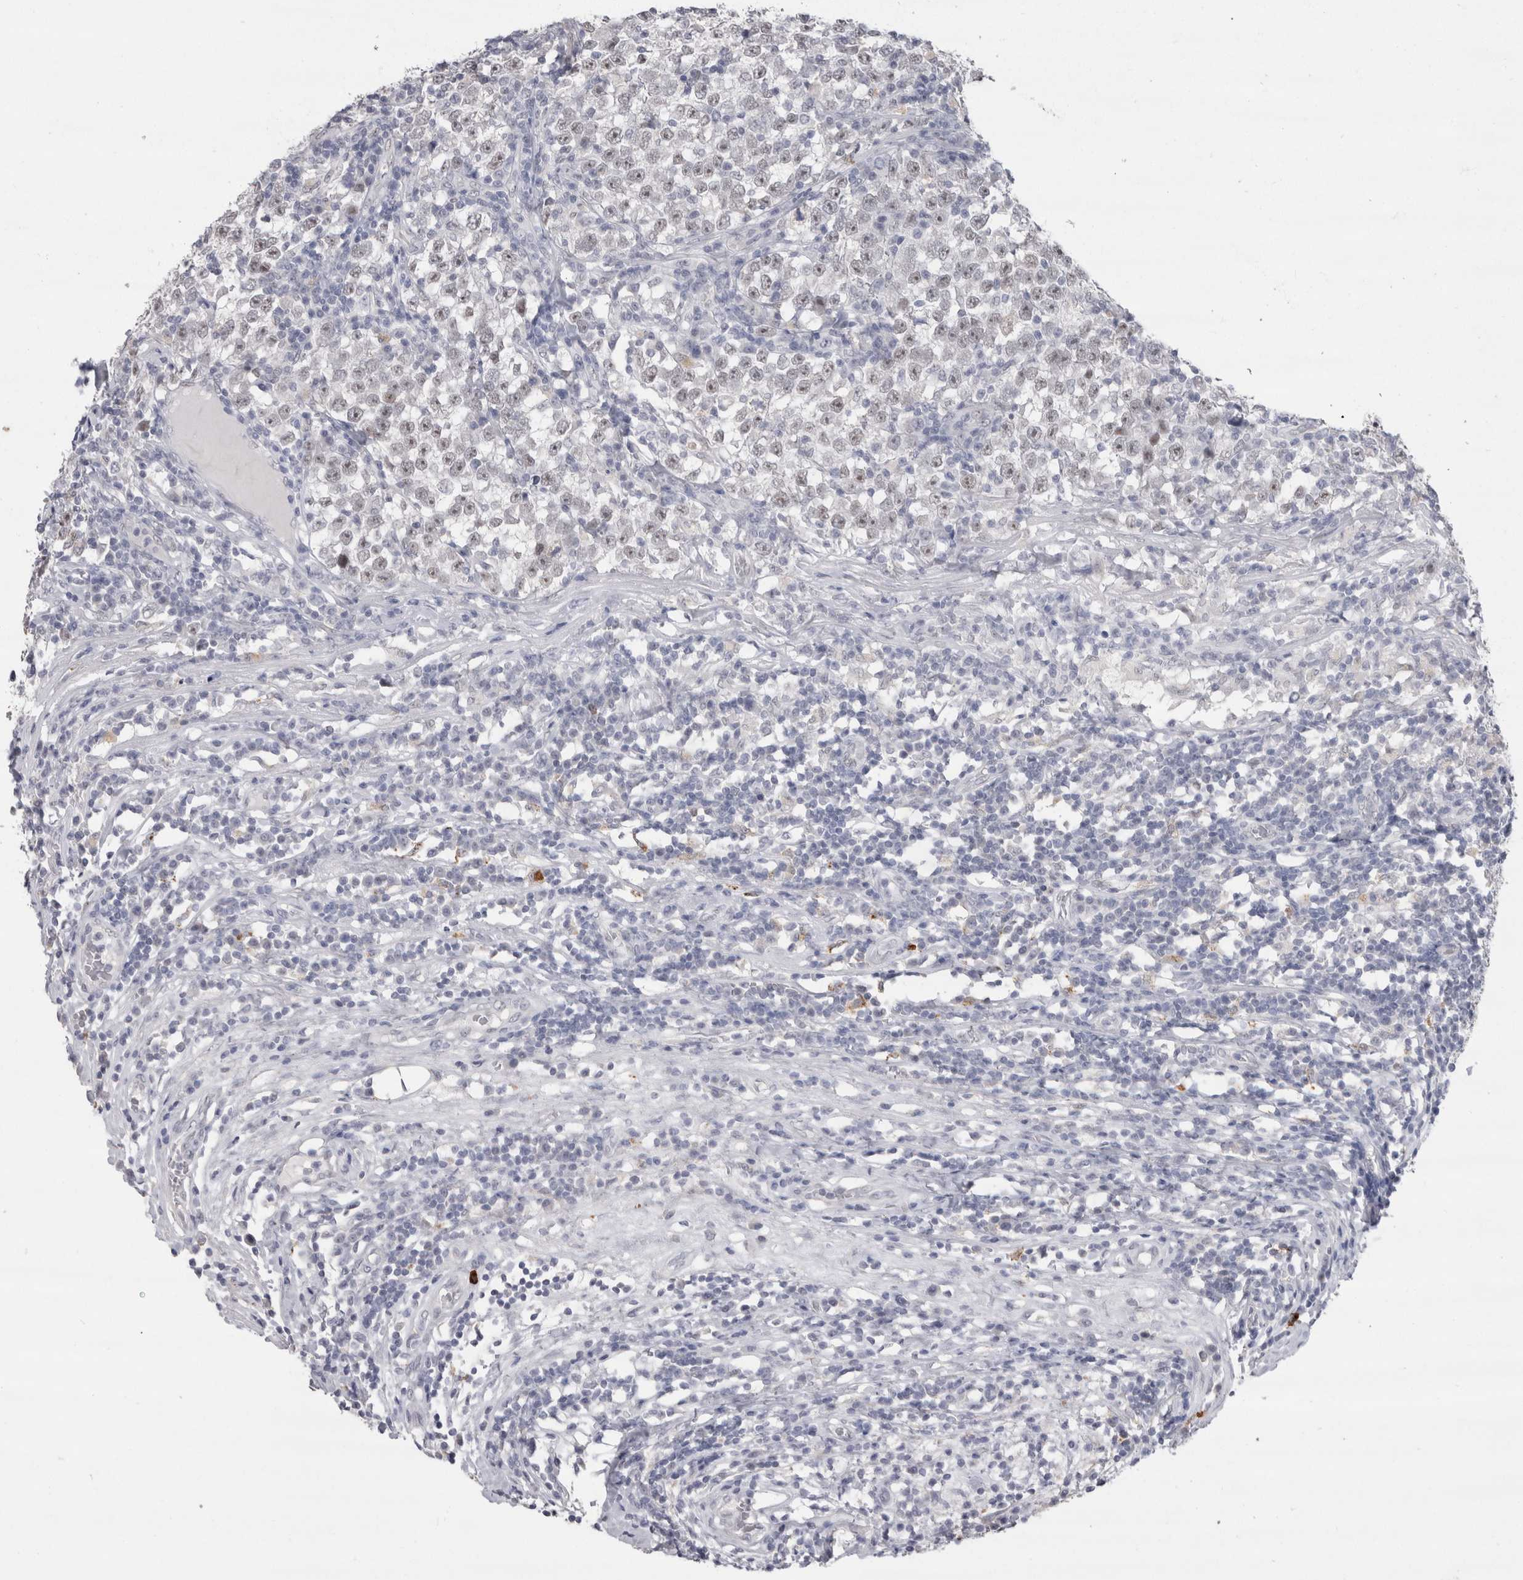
{"staining": {"intensity": "weak", "quantity": ">75%", "location": "nuclear"}, "tissue": "testis cancer", "cell_type": "Tumor cells", "image_type": "cancer", "snomed": [{"axis": "morphology", "description": "Seminoma, NOS"}, {"axis": "topography", "description": "Testis"}], "caption": "This image reveals testis cancer stained with IHC to label a protein in brown. The nuclear of tumor cells show weak positivity for the protein. Nuclei are counter-stained blue.", "gene": "CDH17", "patient": {"sex": "male", "age": 43}}